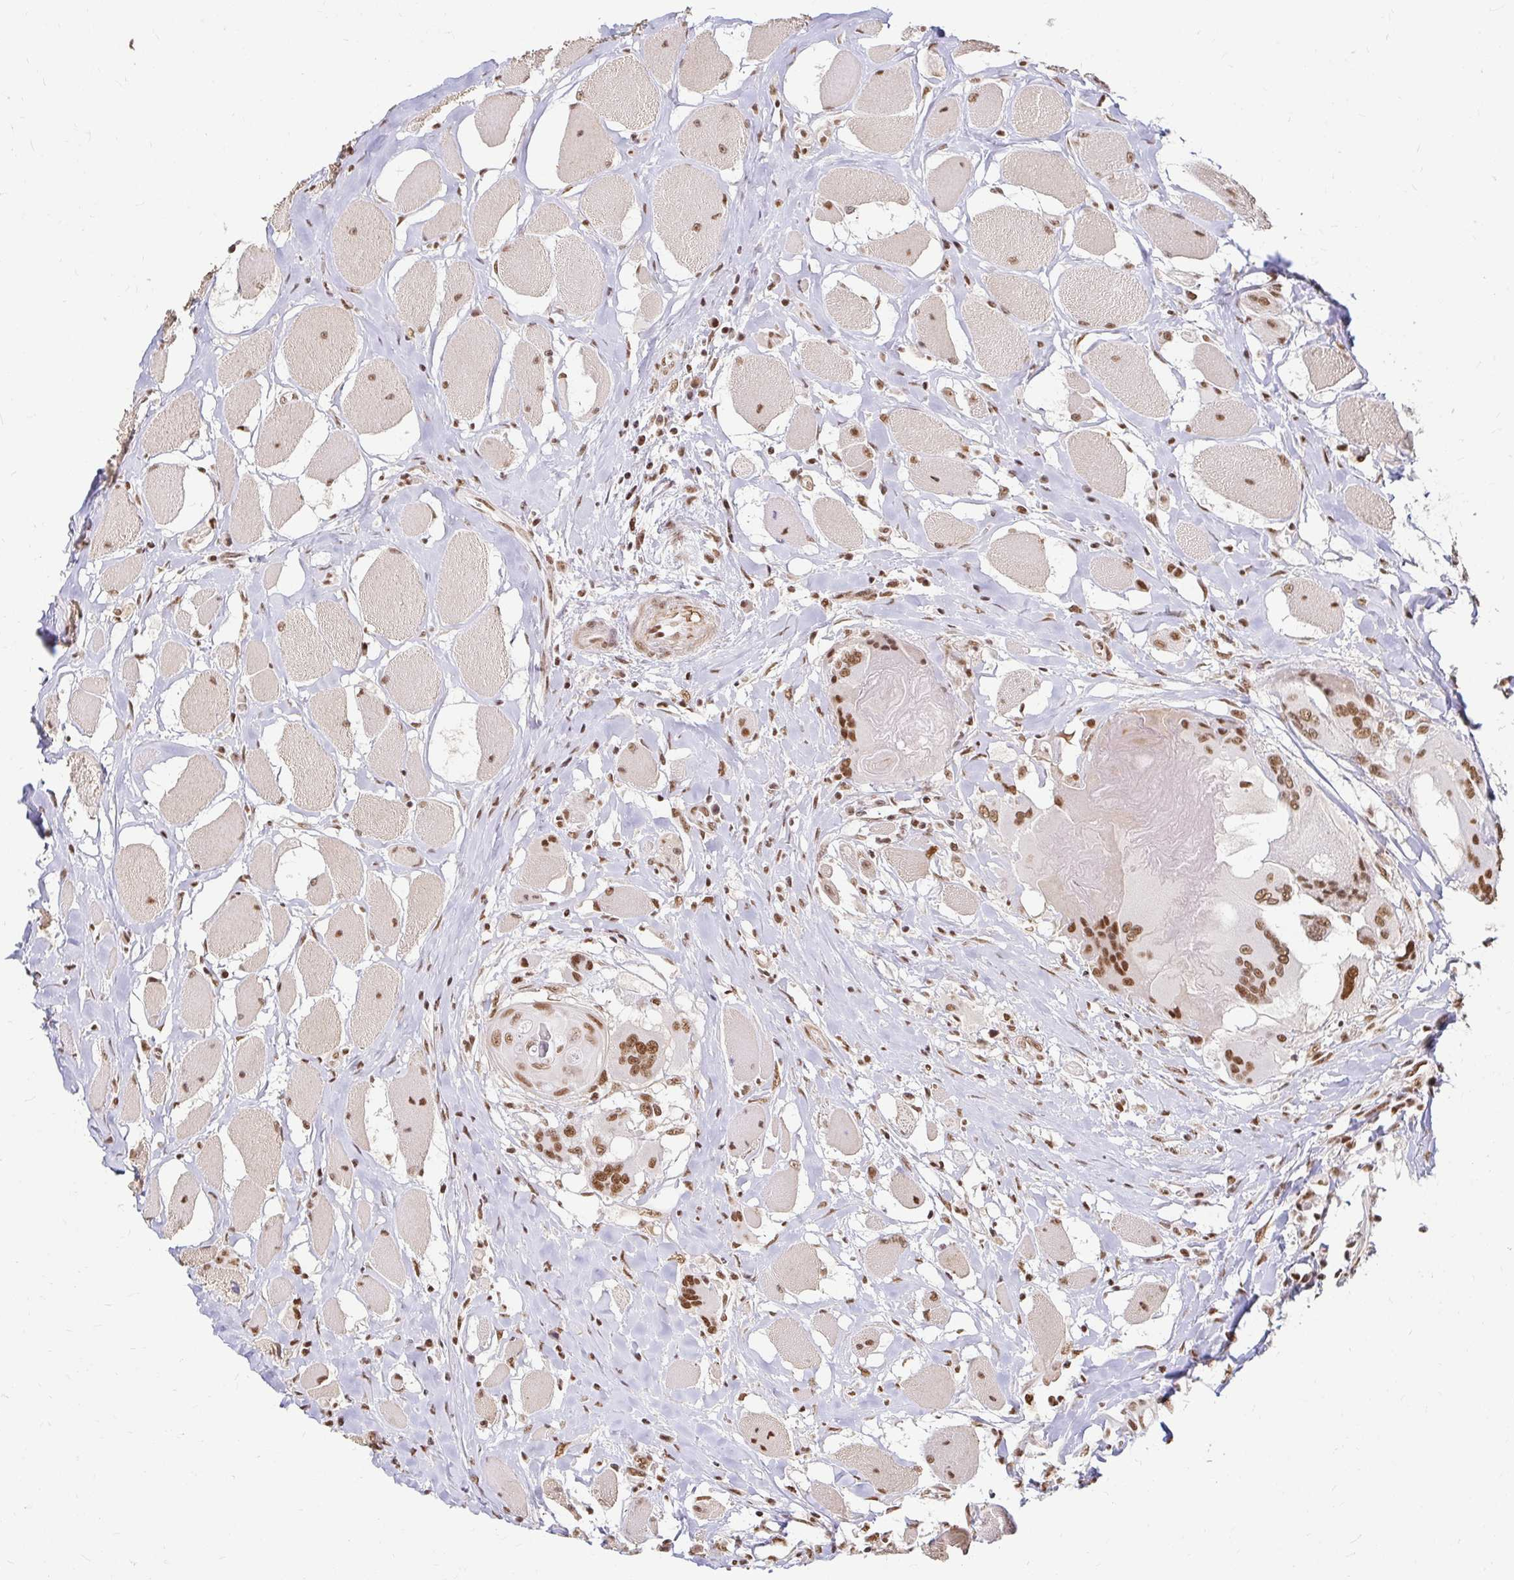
{"staining": {"intensity": "moderate", "quantity": ">75%", "location": "nuclear"}, "tissue": "head and neck cancer", "cell_type": "Tumor cells", "image_type": "cancer", "snomed": [{"axis": "morphology", "description": "Squamous cell carcinoma, NOS"}, {"axis": "topography", "description": "Head-Neck"}], "caption": "Brown immunohistochemical staining in human head and neck squamous cell carcinoma shows moderate nuclear expression in about >75% of tumor cells.", "gene": "HNRNPU", "patient": {"sex": "female", "age": 73}}